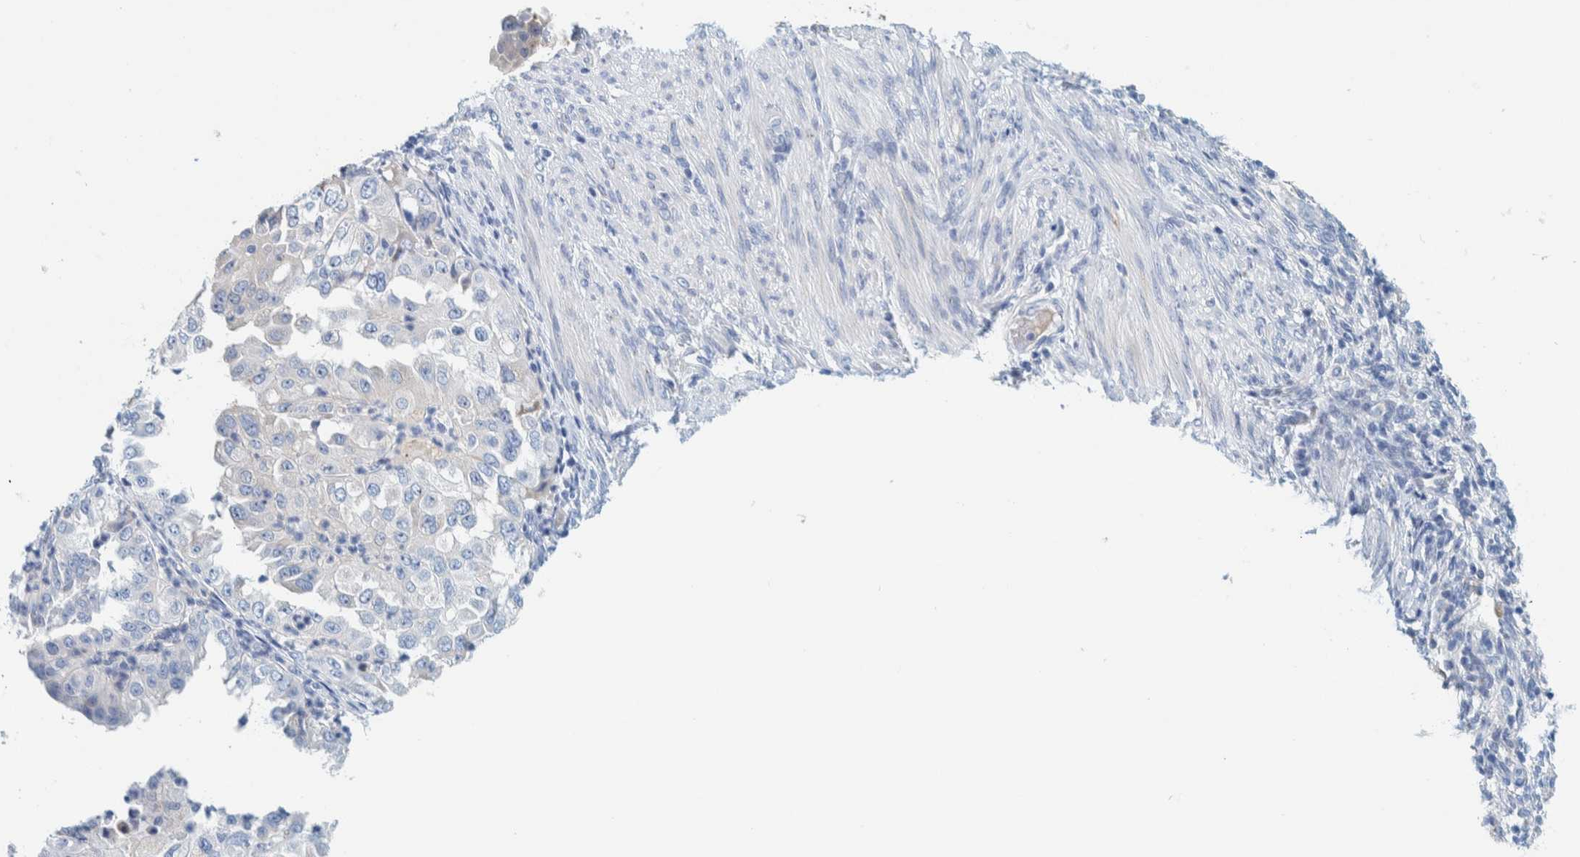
{"staining": {"intensity": "negative", "quantity": "none", "location": "none"}, "tissue": "endometrial cancer", "cell_type": "Tumor cells", "image_type": "cancer", "snomed": [{"axis": "morphology", "description": "Adenocarcinoma, NOS"}, {"axis": "topography", "description": "Endometrium"}], "caption": "The immunohistochemistry photomicrograph has no significant positivity in tumor cells of endometrial cancer tissue.", "gene": "MOG", "patient": {"sex": "female", "age": 85}}